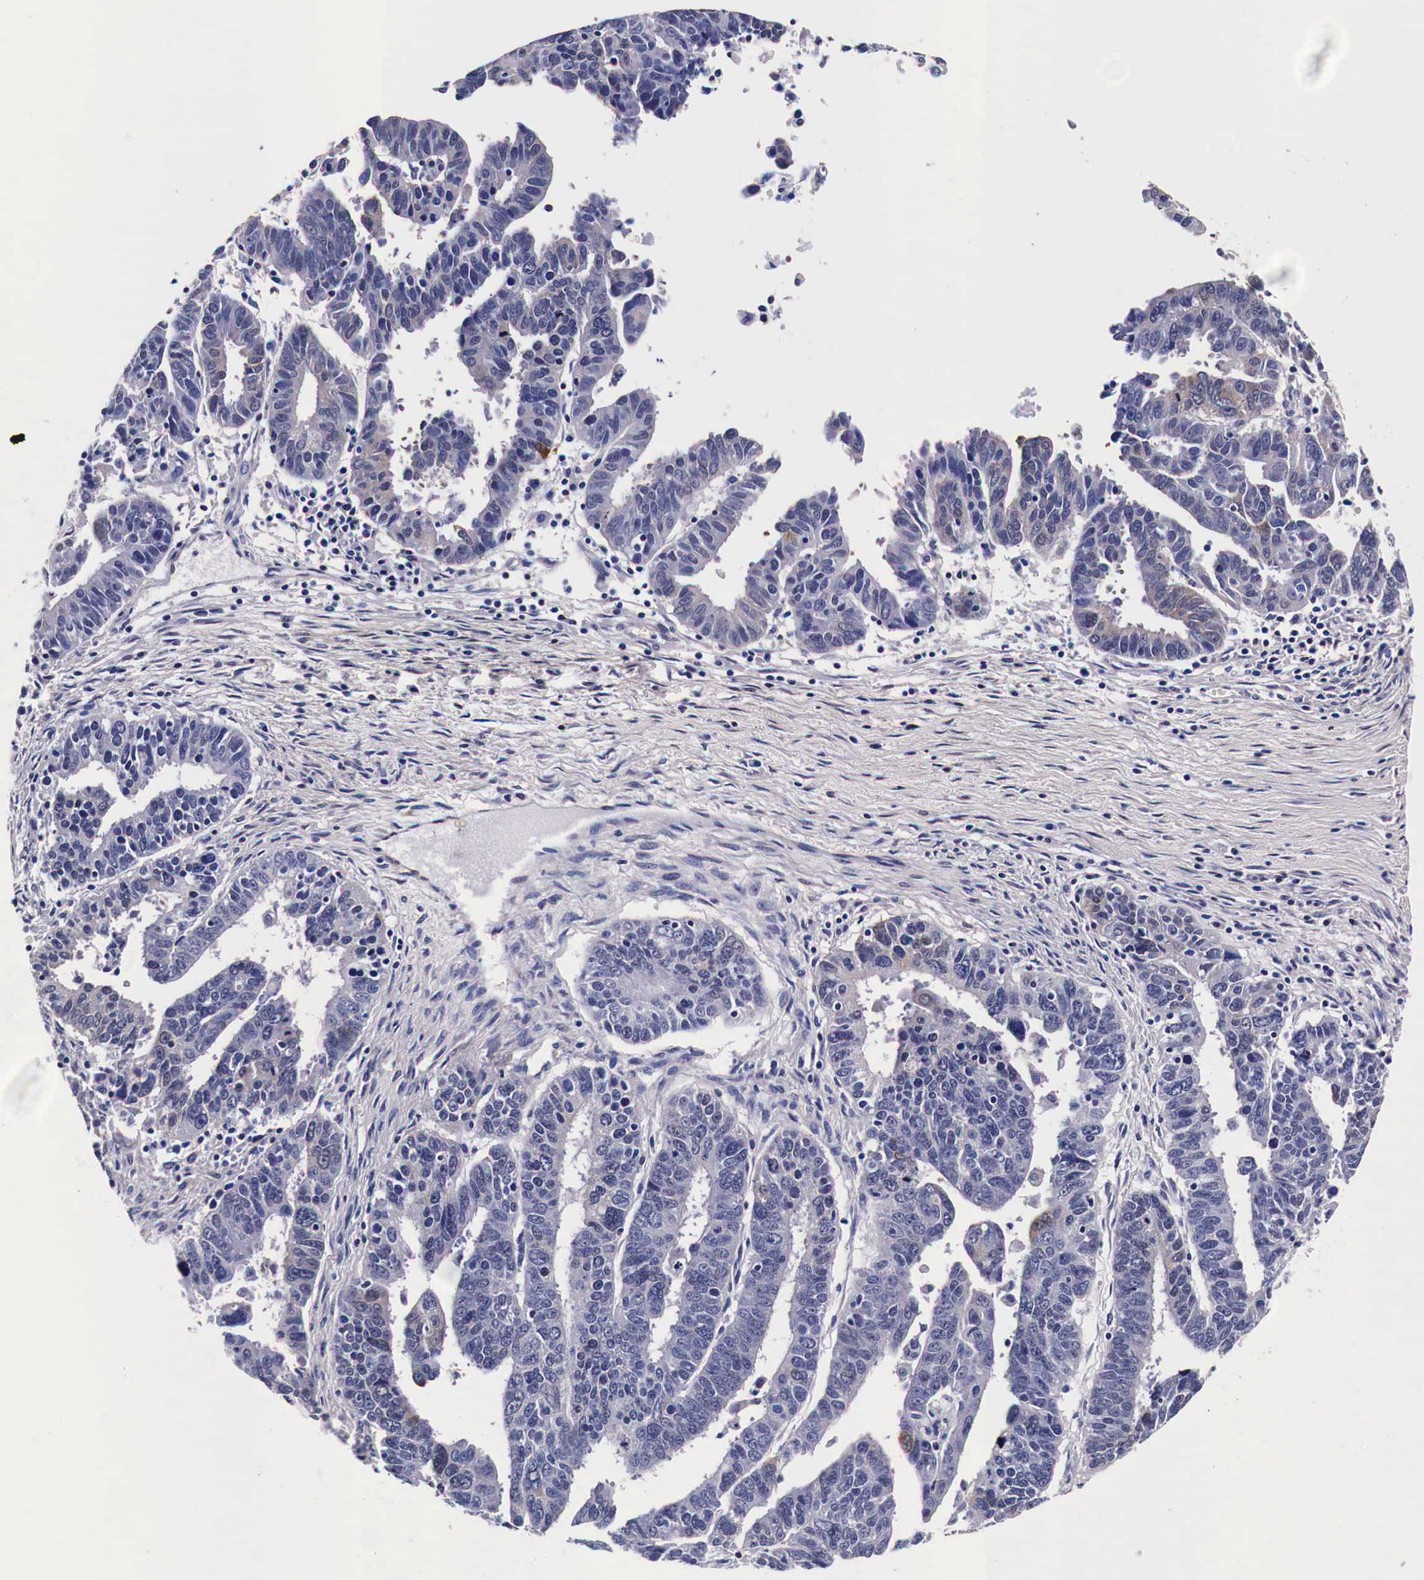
{"staining": {"intensity": "weak", "quantity": "<25%", "location": "cytoplasmic/membranous"}, "tissue": "ovarian cancer", "cell_type": "Tumor cells", "image_type": "cancer", "snomed": [{"axis": "morphology", "description": "Carcinoma, endometroid"}, {"axis": "morphology", "description": "Cystadenocarcinoma, serous, NOS"}, {"axis": "topography", "description": "Ovary"}], "caption": "The immunohistochemistry (IHC) image has no significant staining in tumor cells of endometroid carcinoma (ovarian) tissue.", "gene": "HSPB1", "patient": {"sex": "female", "age": 45}}